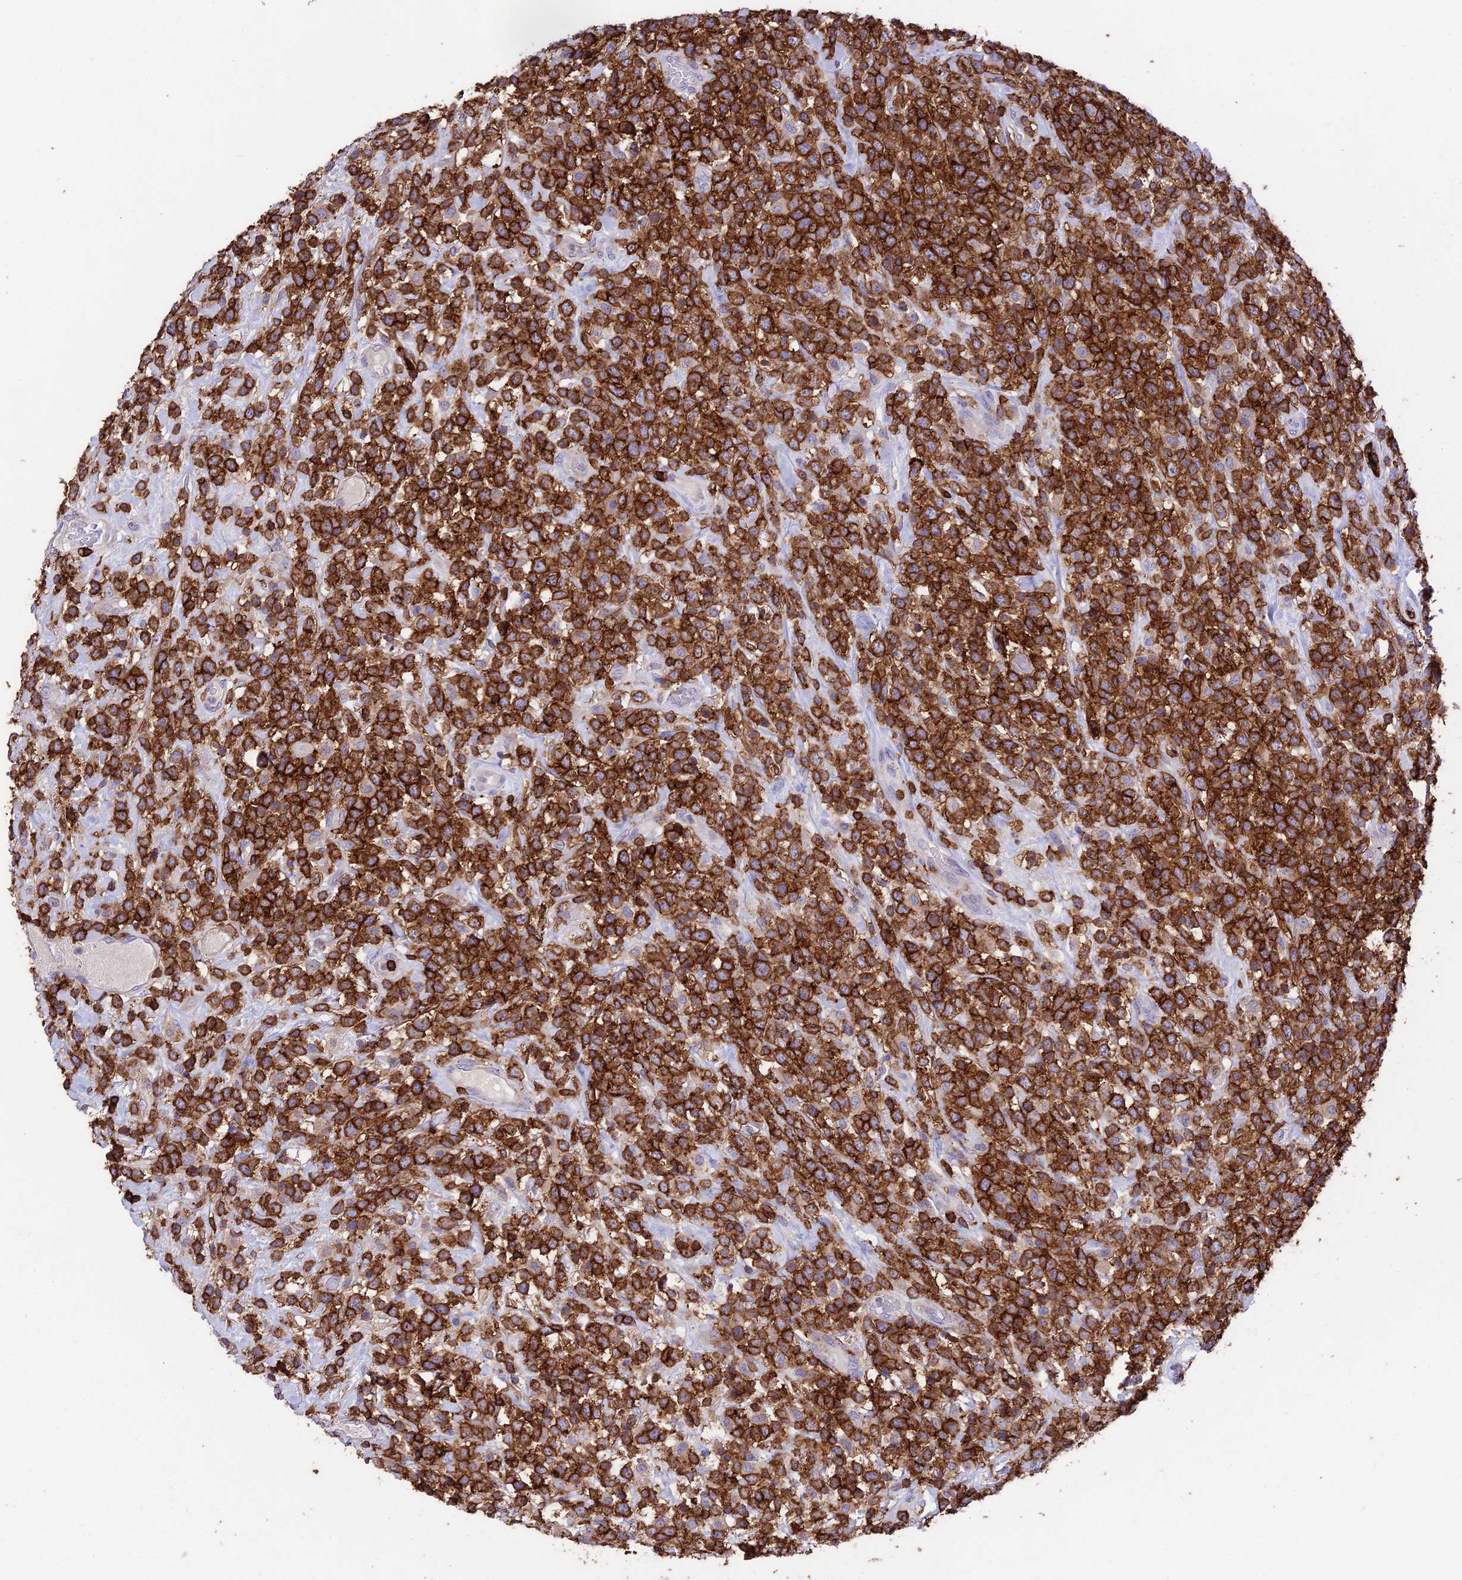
{"staining": {"intensity": "strong", "quantity": ">75%", "location": "cytoplasmic/membranous"}, "tissue": "lymphoma", "cell_type": "Tumor cells", "image_type": "cancer", "snomed": [{"axis": "morphology", "description": "Malignant lymphoma, non-Hodgkin's type, High grade"}, {"axis": "topography", "description": "Colon"}], "caption": "Tumor cells display high levels of strong cytoplasmic/membranous staining in approximately >75% of cells in lymphoma.", "gene": "PTPRCAP", "patient": {"sex": "female", "age": 53}}